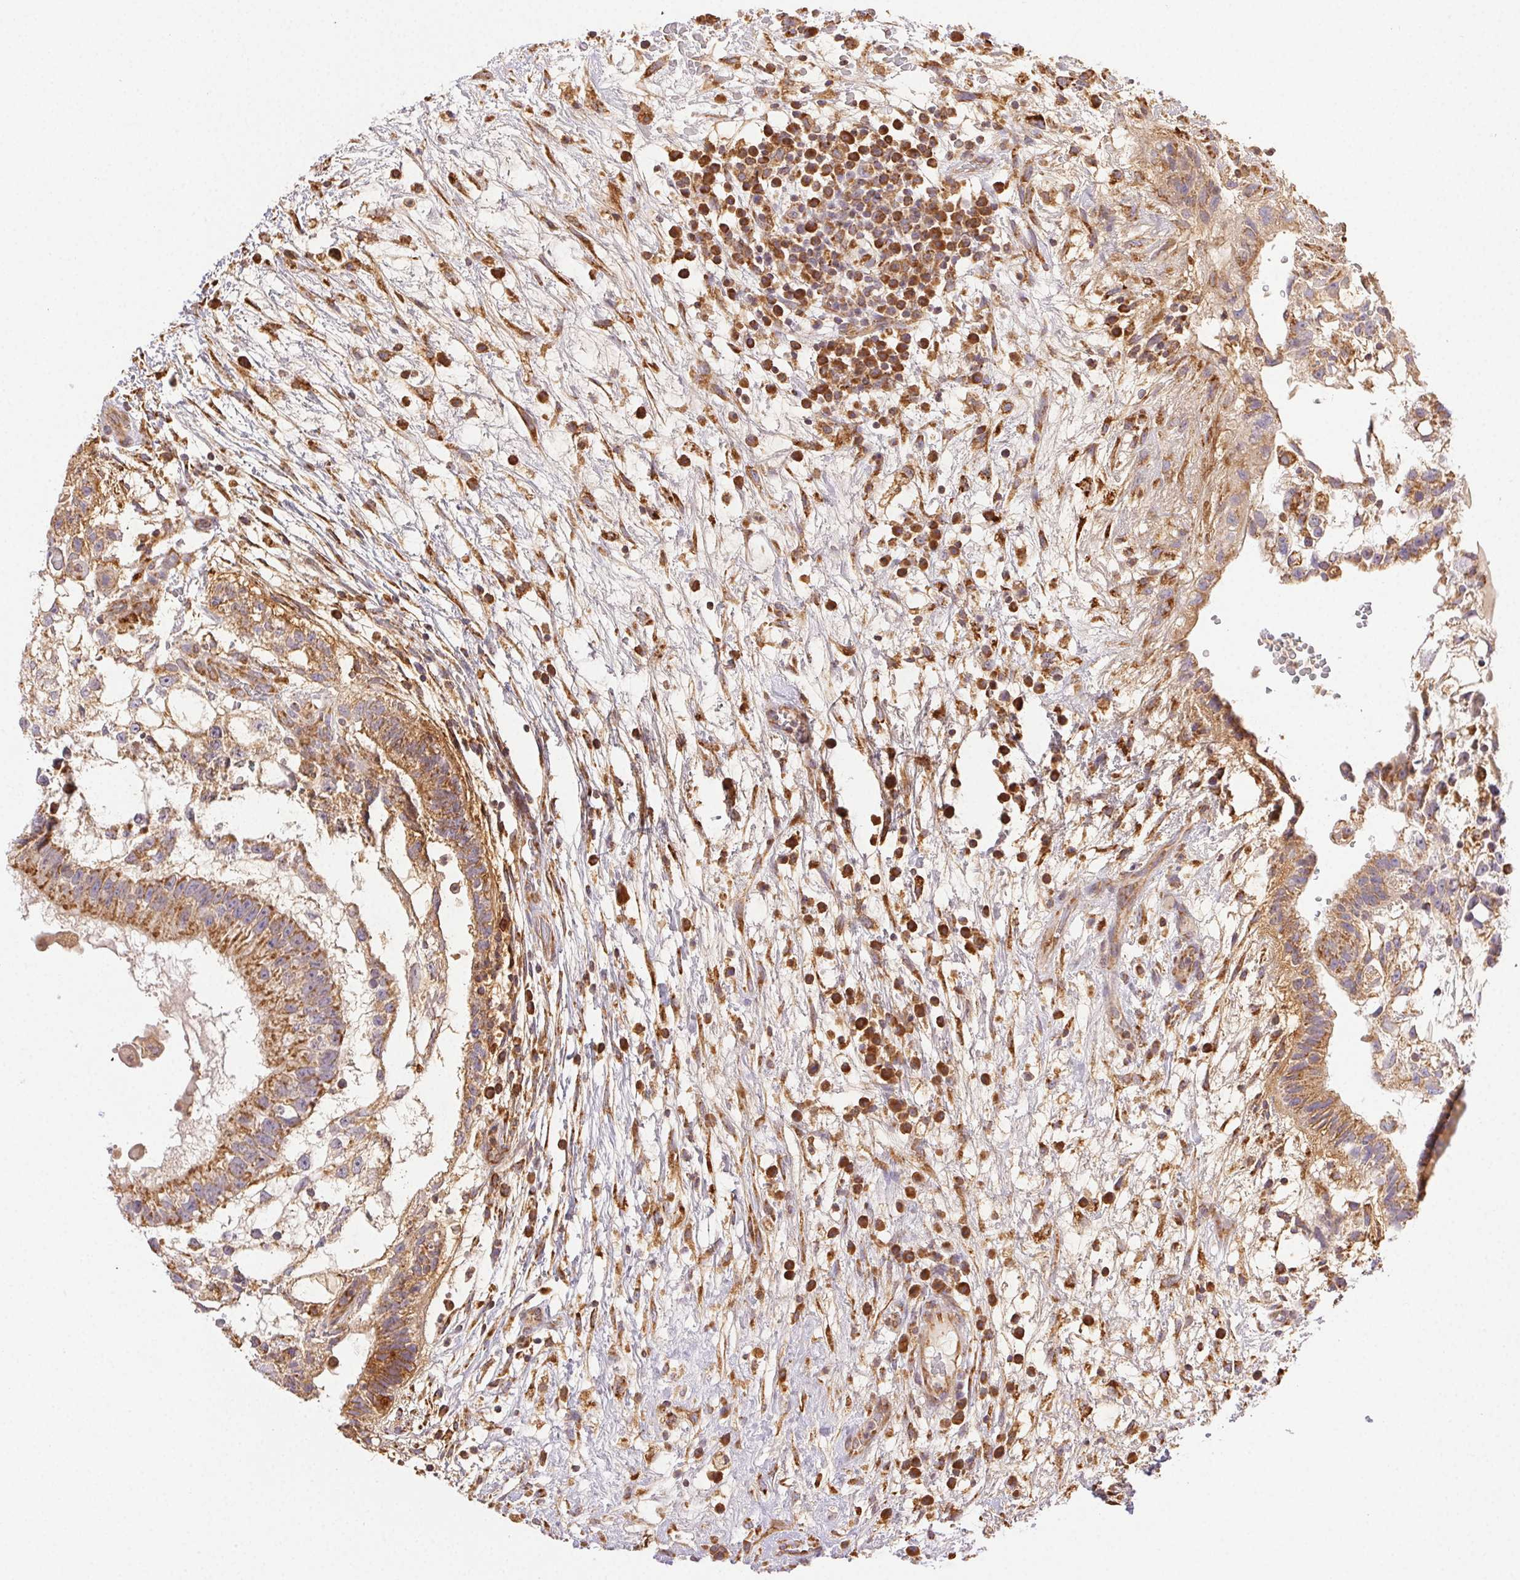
{"staining": {"intensity": "moderate", "quantity": ">75%", "location": "cytoplasmic/membranous"}, "tissue": "testis cancer", "cell_type": "Tumor cells", "image_type": "cancer", "snomed": [{"axis": "morphology", "description": "Normal tissue, NOS"}, {"axis": "morphology", "description": "Carcinoma, Embryonal, NOS"}, {"axis": "topography", "description": "Testis"}], "caption": "Testis cancer (embryonal carcinoma) stained with a brown dye displays moderate cytoplasmic/membranous positive staining in approximately >75% of tumor cells.", "gene": "ENTREP1", "patient": {"sex": "male", "age": 32}}